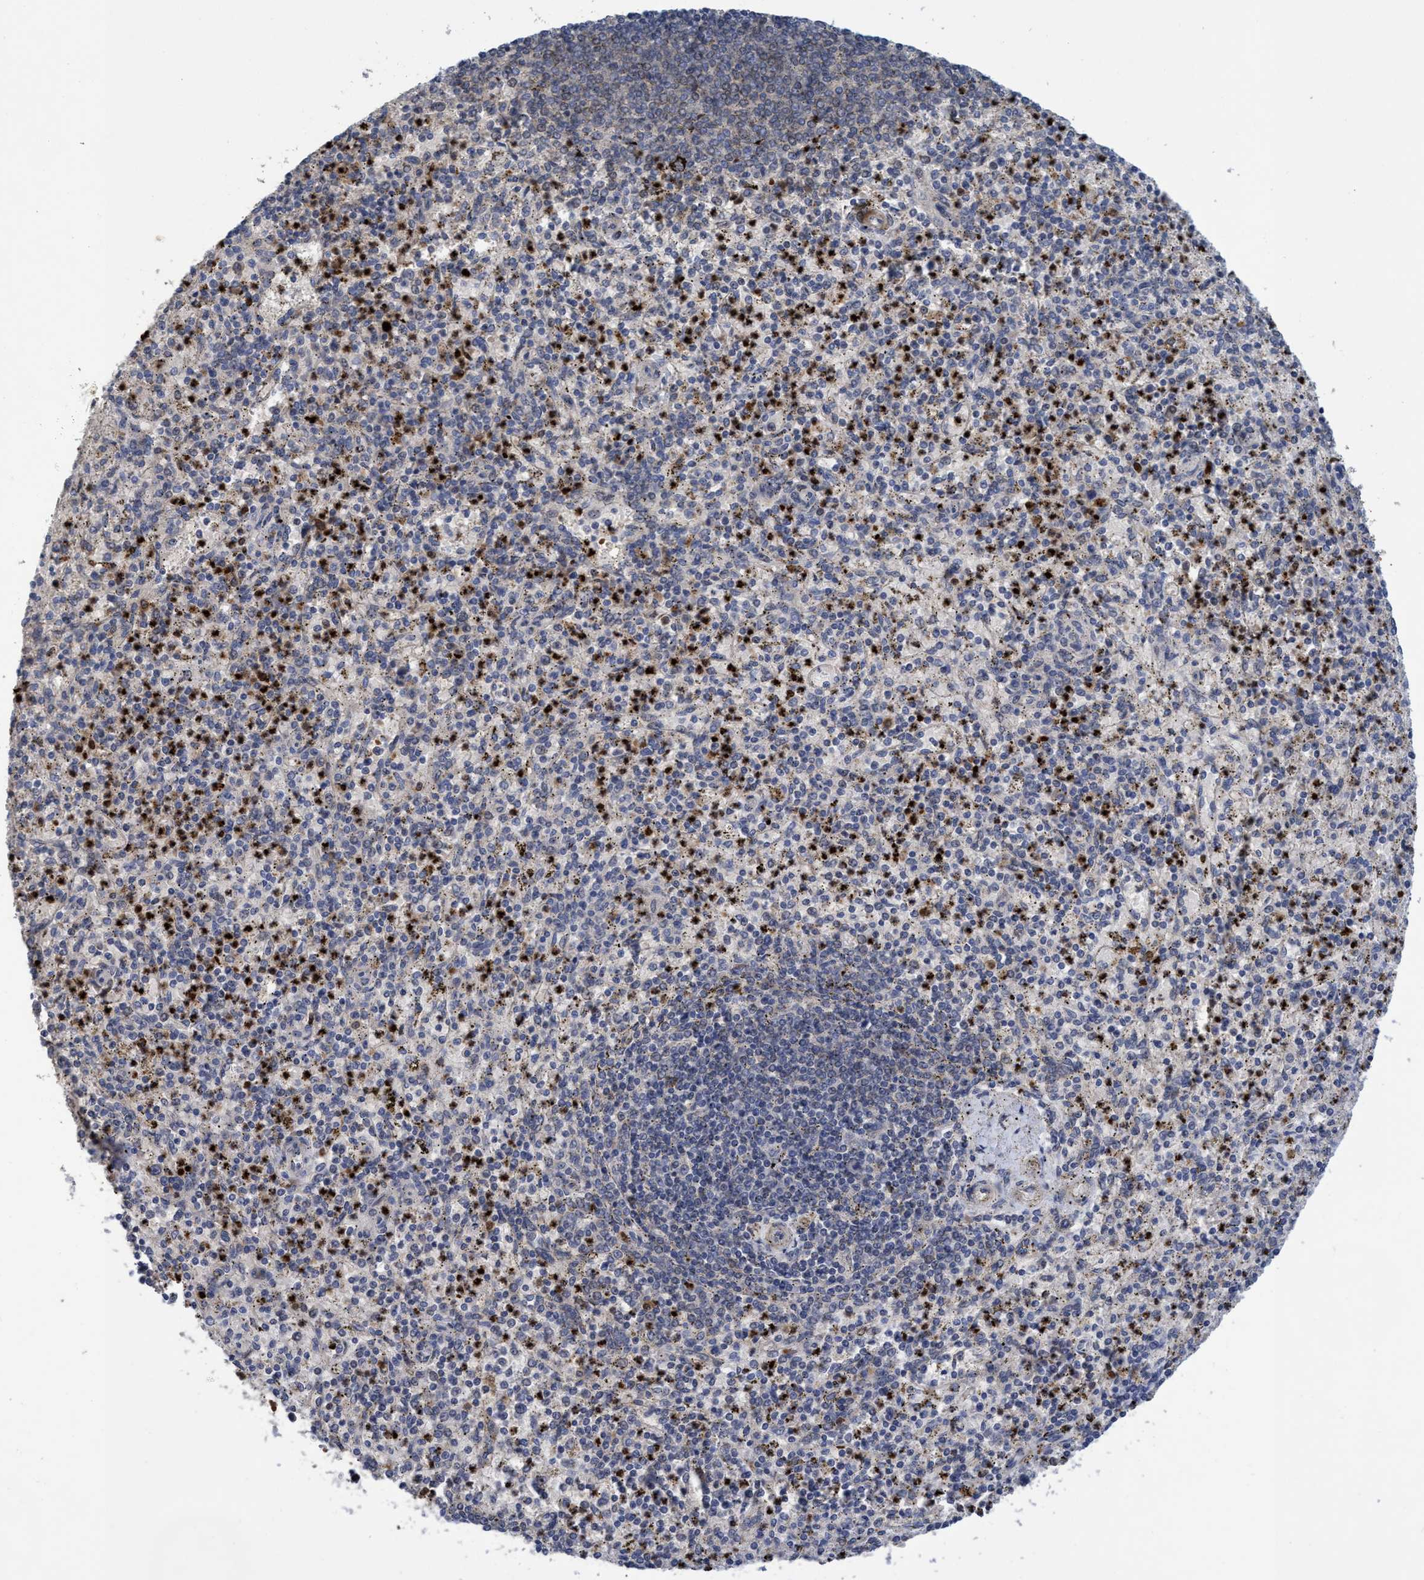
{"staining": {"intensity": "moderate", "quantity": "<25%", "location": "cytoplasmic/membranous"}, "tissue": "spleen", "cell_type": "Cells in red pulp", "image_type": "normal", "snomed": [{"axis": "morphology", "description": "Normal tissue, NOS"}, {"axis": "topography", "description": "Spleen"}], "caption": "About <25% of cells in red pulp in benign human spleen show moderate cytoplasmic/membranous protein staining as visualized by brown immunohistochemical staining.", "gene": "SEMA4D", "patient": {"sex": "male", "age": 72}}